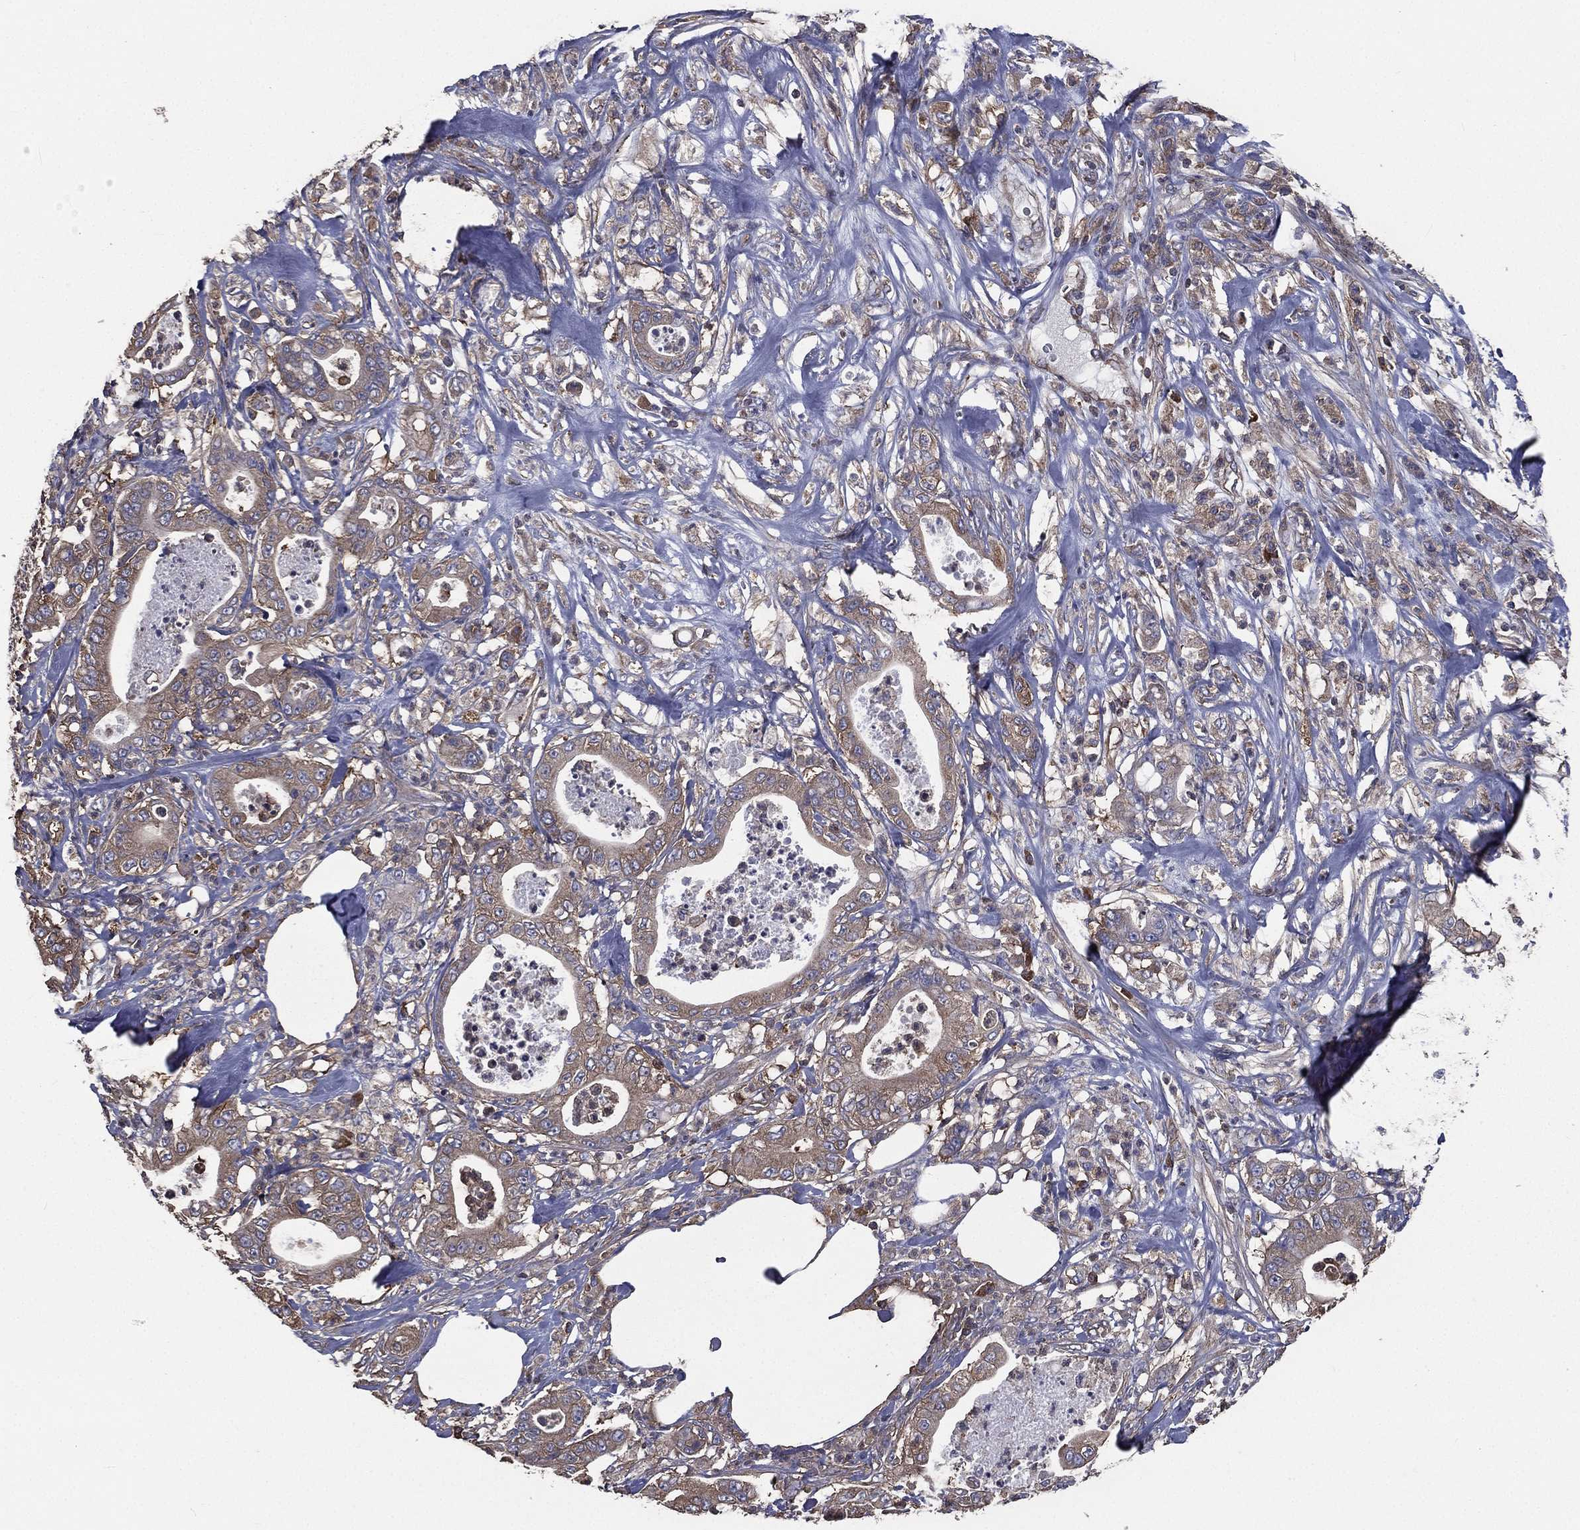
{"staining": {"intensity": "weak", "quantity": "25%-75%", "location": "cytoplasmic/membranous"}, "tissue": "pancreatic cancer", "cell_type": "Tumor cells", "image_type": "cancer", "snomed": [{"axis": "morphology", "description": "Adenocarcinoma, NOS"}, {"axis": "topography", "description": "Pancreas"}], "caption": "A brown stain labels weak cytoplasmic/membranous expression of a protein in human adenocarcinoma (pancreatic) tumor cells.", "gene": "SARS1", "patient": {"sex": "male", "age": 71}}